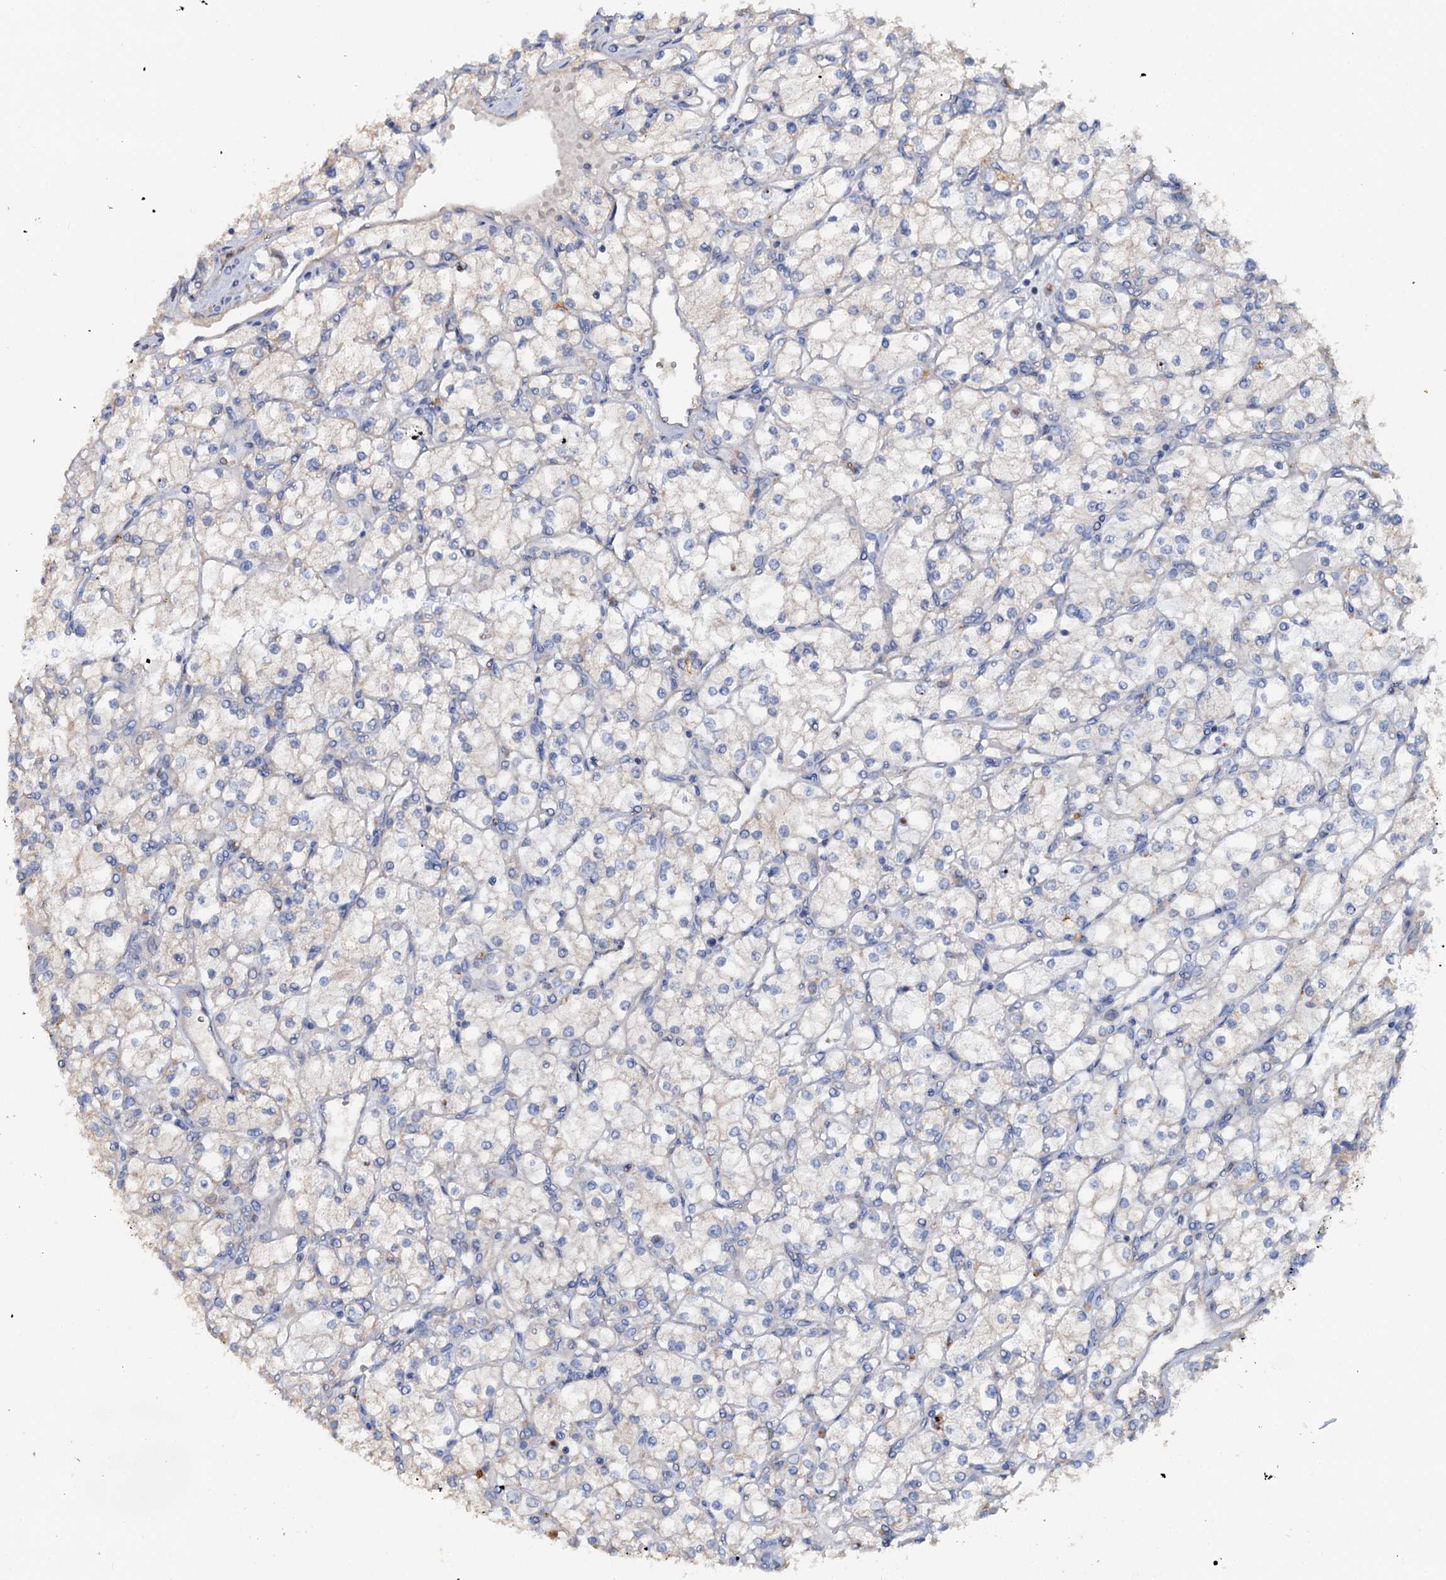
{"staining": {"intensity": "negative", "quantity": "none", "location": "none"}, "tissue": "renal cancer", "cell_type": "Tumor cells", "image_type": "cancer", "snomed": [{"axis": "morphology", "description": "Adenocarcinoma, NOS"}, {"axis": "topography", "description": "Kidney"}], "caption": "A micrograph of human renal cancer (adenocarcinoma) is negative for staining in tumor cells.", "gene": "IL17RD", "patient": {"sex": "male", "age": 80}}